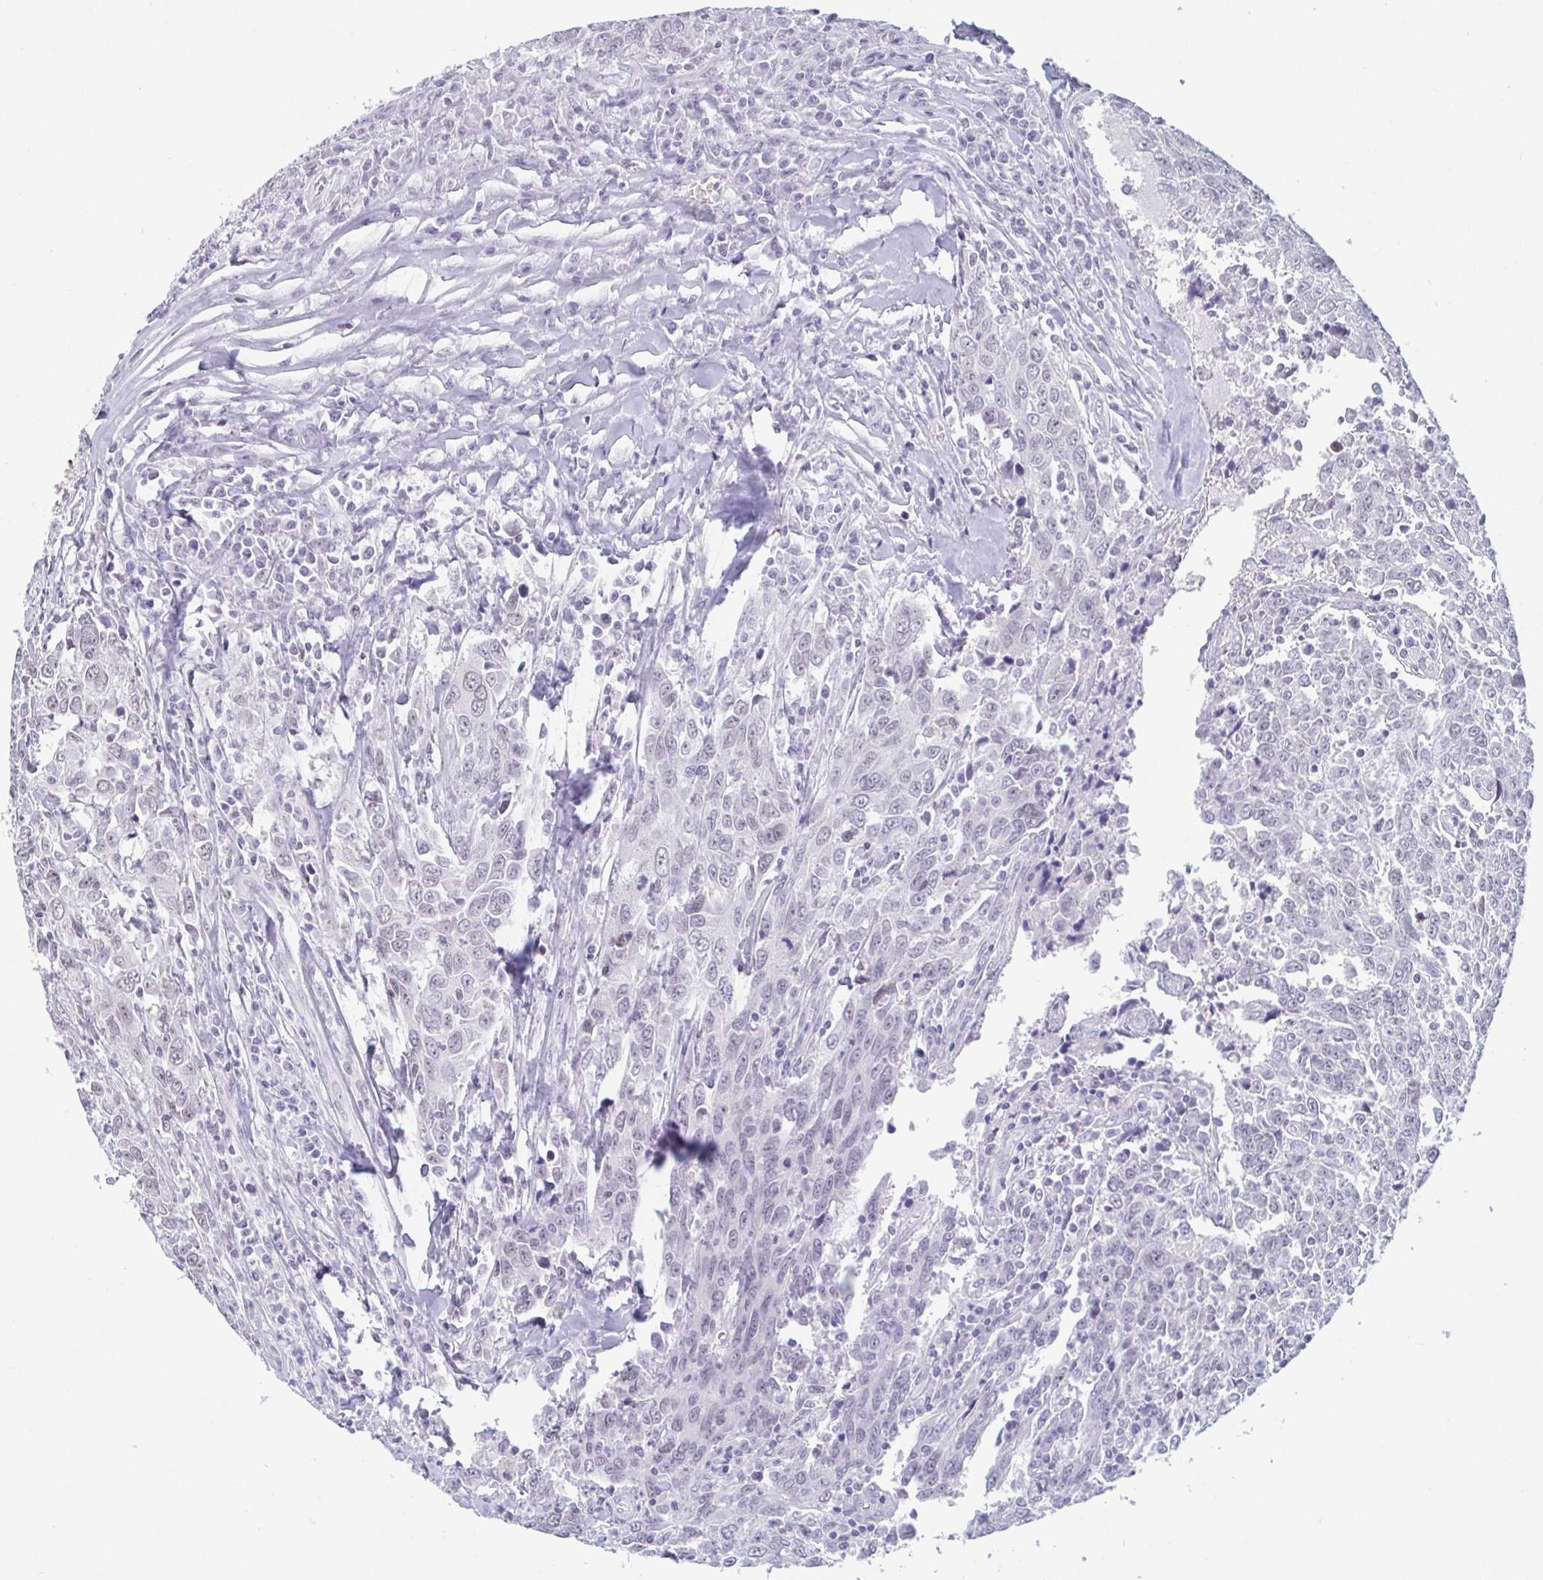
{"staining": {"intensity": "negative", "quantity": "none", "location": "none"}, "tissue": "breast cancer", "cell_type": "Tumor cells", "image_type": "cancer", "snomed": [{"axis": "morphology", "description": "Duct carcinoma"}, {"axis": "topography", "description": "Breast"}], "caption": "There is no significant positivity in tumor cells of breast cancer. (DAB immunohistochemistry (IHC) with hematoxylin counter stain).", "gene": "SUPT16H", "patient": {"sex": "female", "age": 50}}